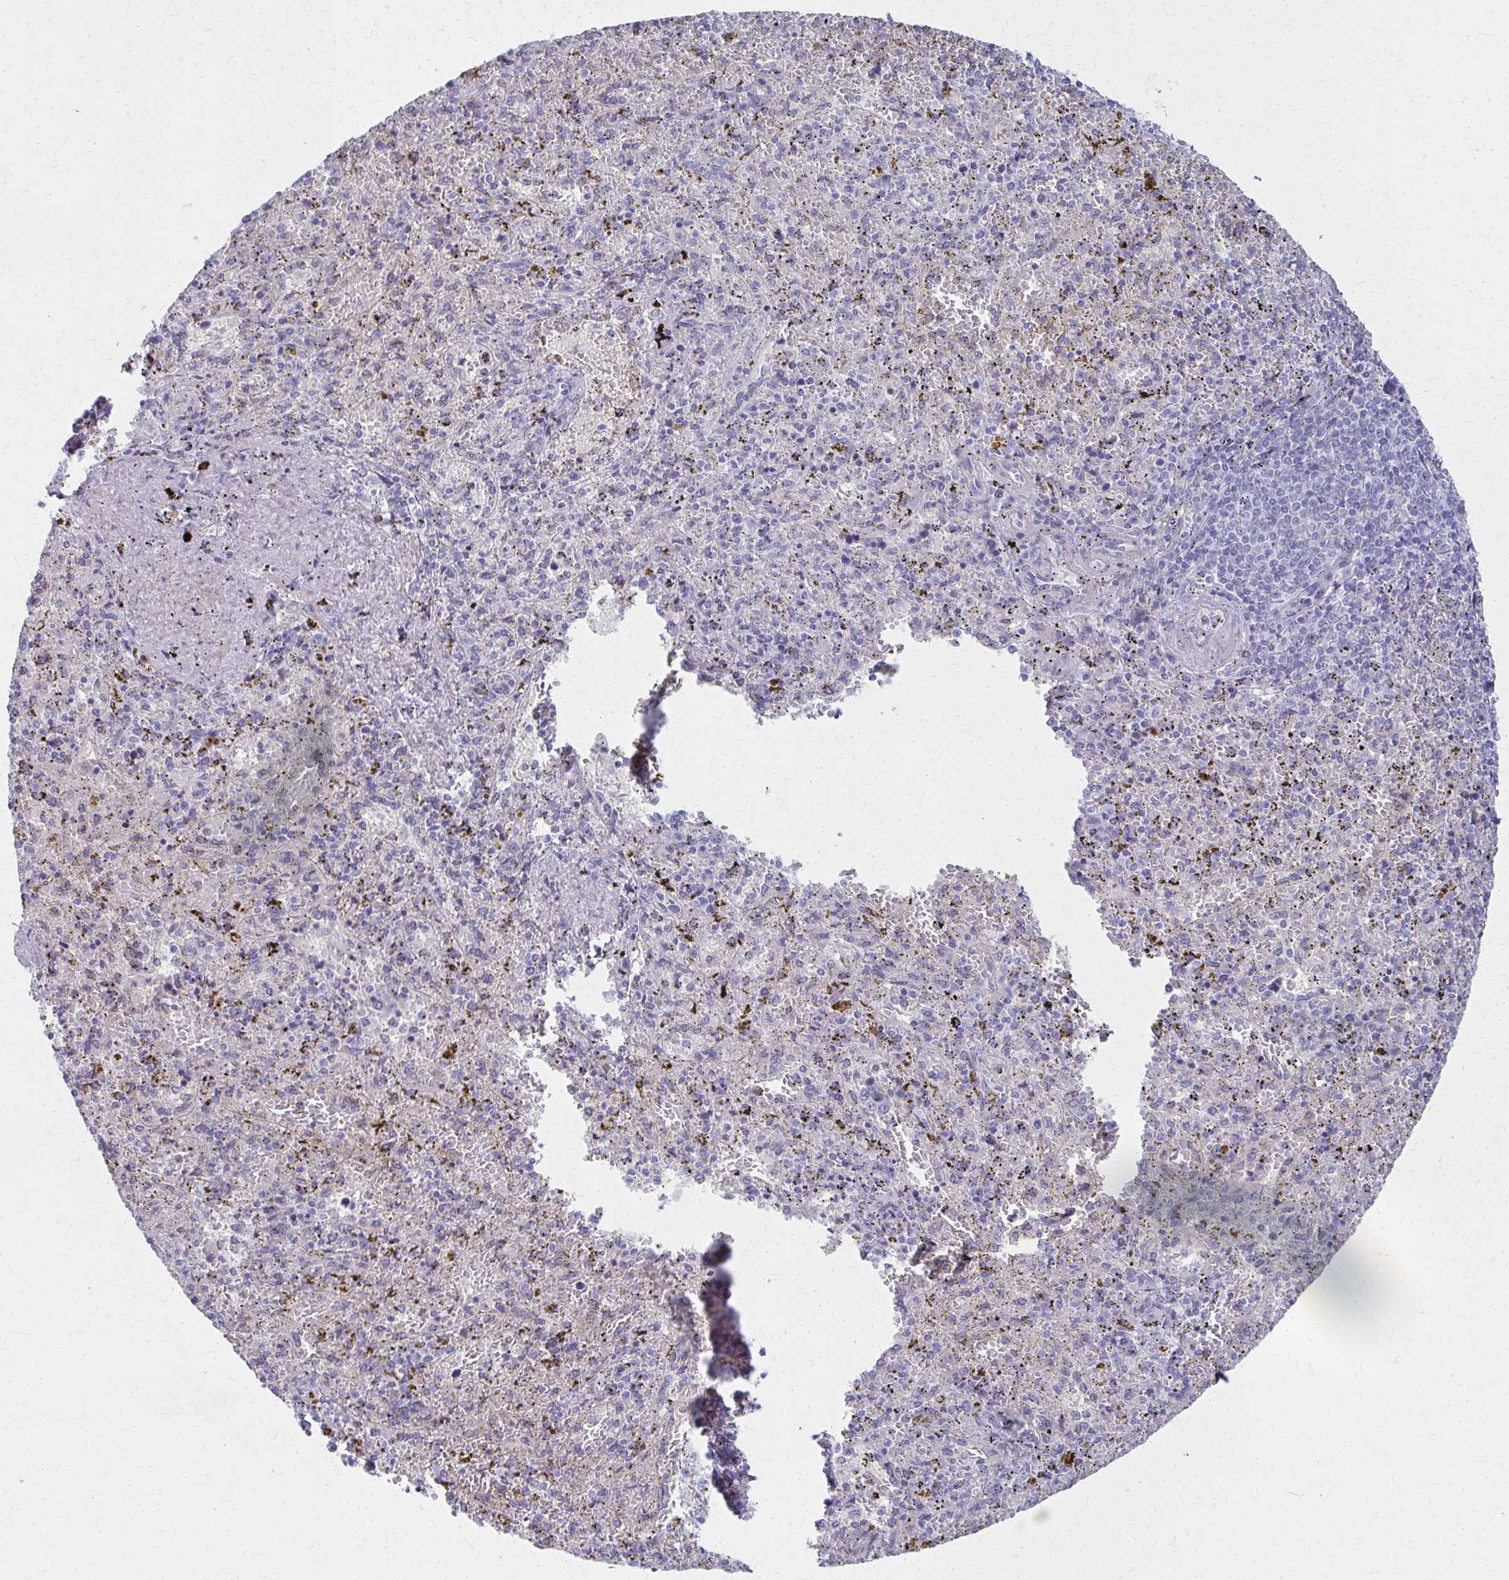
{"staining": {"intensity": "negative", "quantity": "none", "location": "none"}, "tissue": "spleen", "cell_type": "Cells in red pulp", "image_type": "normal", "snomed": [{"axis": "morphology", "description": "Normal tissue, NOS"}, {"axis": "topography", "description": "Spleen"}], "caption": "Protein analysis of normal spleen shows no significant positivity in cells in red pulp.", "gene": "MS4A2", "patient": {"sex": "female", "age": 50}}